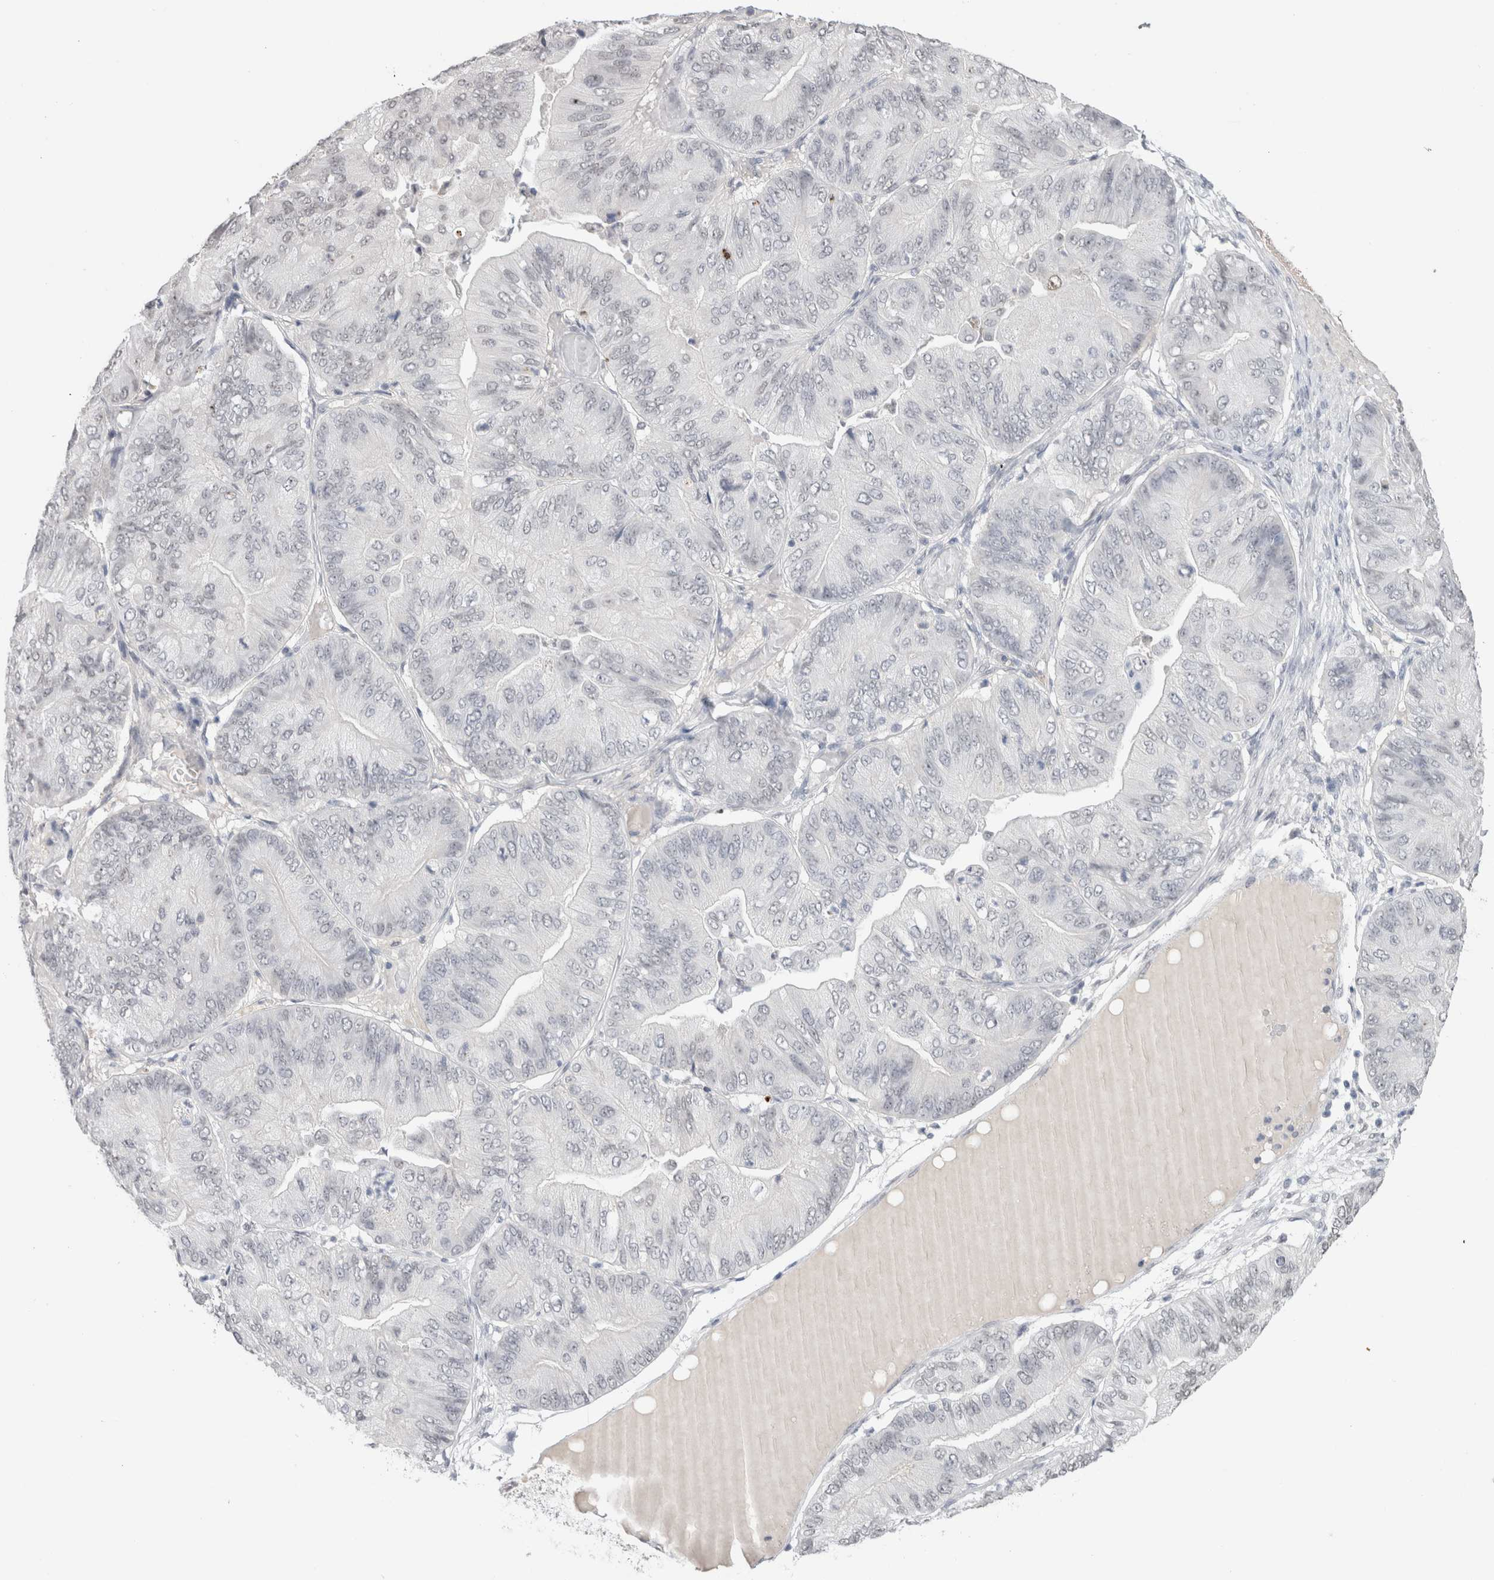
{"staining": {"intensity": "negative", "quantity": "none", "location": "none"}, "tissue": "ovarian cancer", "cell_type": "Tumor cells", "image_type": "cancer", "snomed": [{"axis": "morphology", "description": "Cystadenocarcinoma, mucinous, NOS"}, {"axis": "topography", "description": "Ovary"}], "caption": "Ovarian cancer stained for a protein using immunohistochemistry exhibits no expression tumor cells.", "gene": "CADM3", "patient": {"sex": "female", "age": 61}}